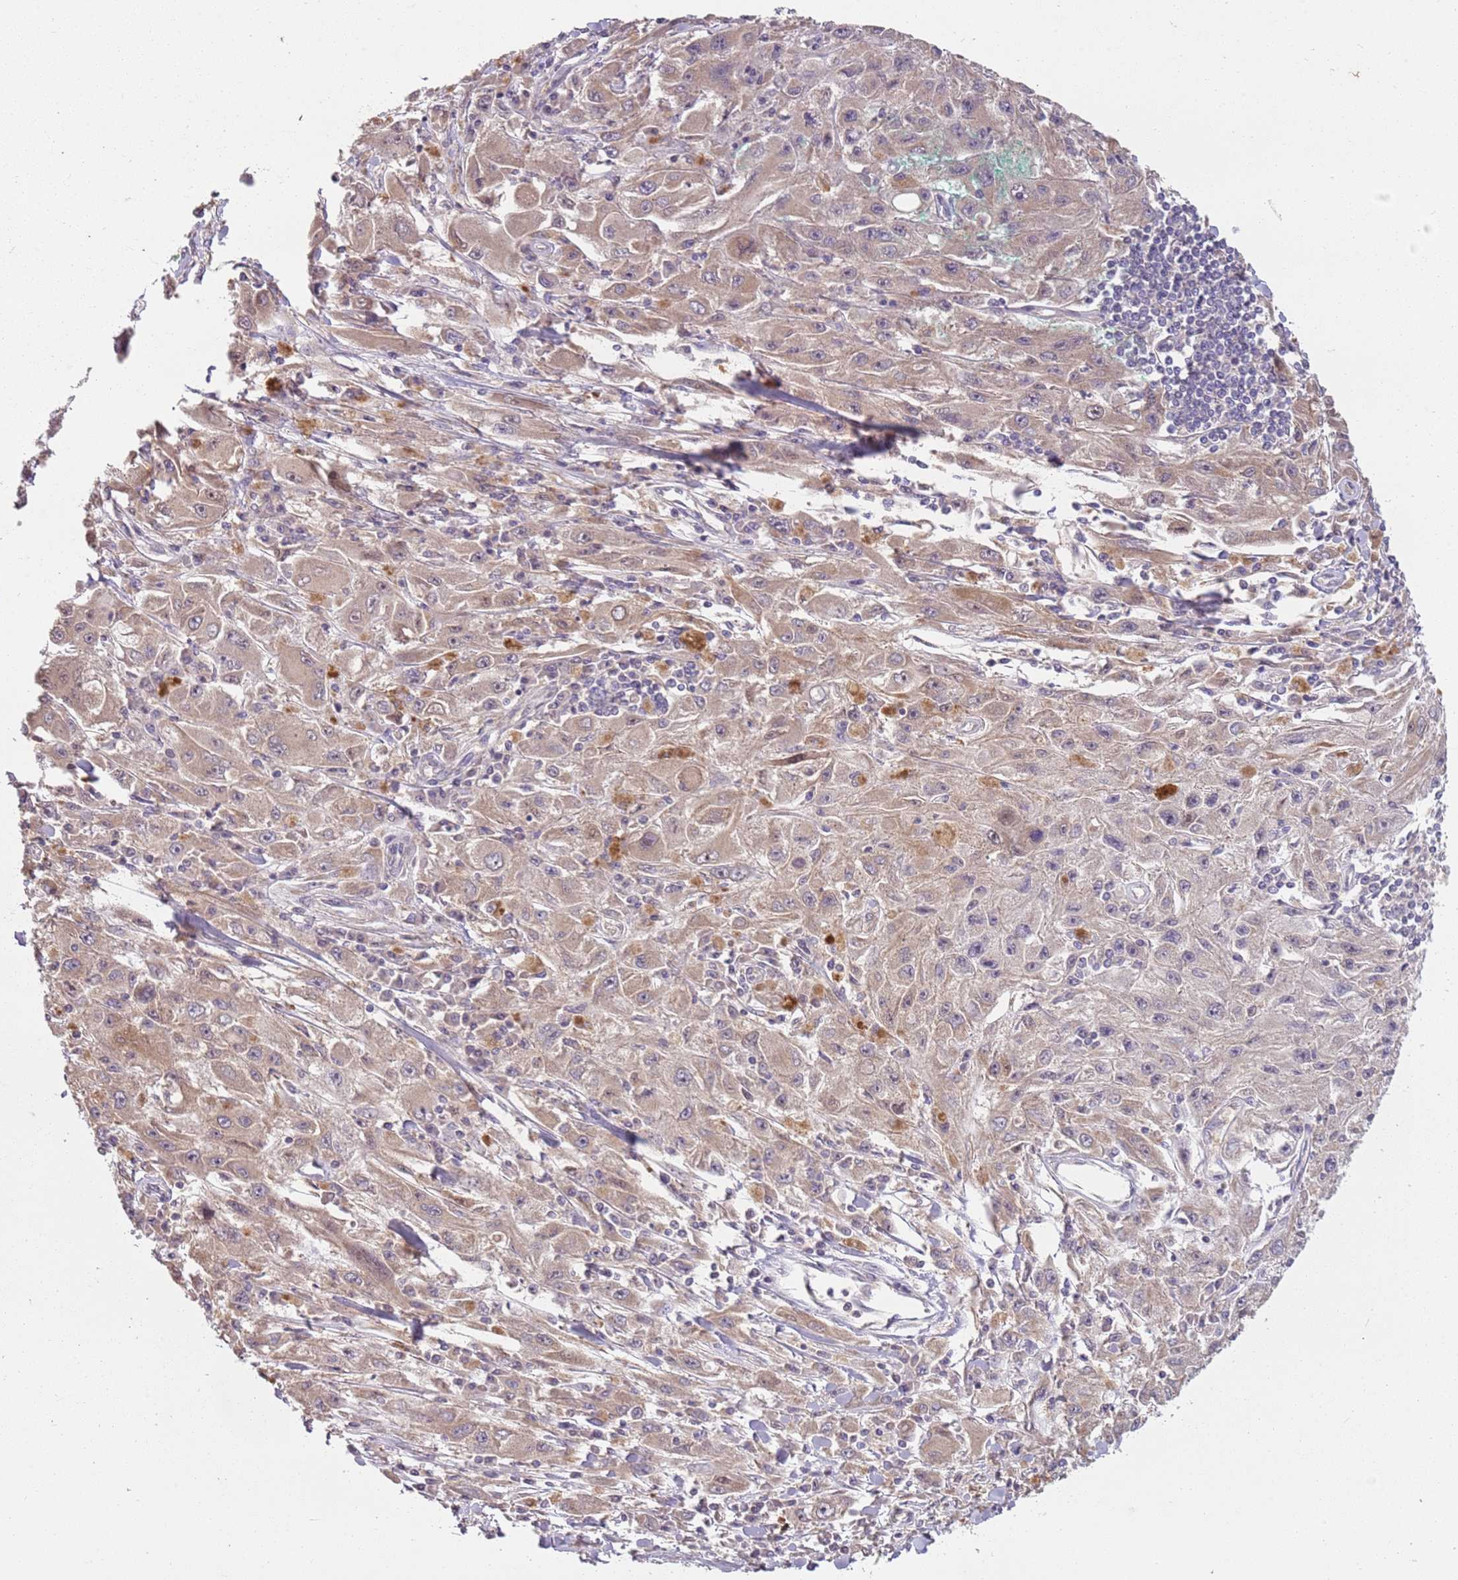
{"staining": {"intensity": "weak", "quantity": "25%-75%", "location": "cytoplasmic/membranous"}, "tissue": "melanoma", "cell_type": "Tumor cells", "image_type": "cancer", "snomed": [{"axis": "morphology", "description": "Malignant melanoma, Metastatic site"}, {"axis": "topography", "description": "Skin"}], "caption": "Malignant melanoma (metastatic site) stained with a brown dye demonstrates weak cytoplasmic/membranous positive staining in about 25%-75% of tumor cells.", "gene": "TEKT4", "patient": {"sex": "male", "age": 53}}